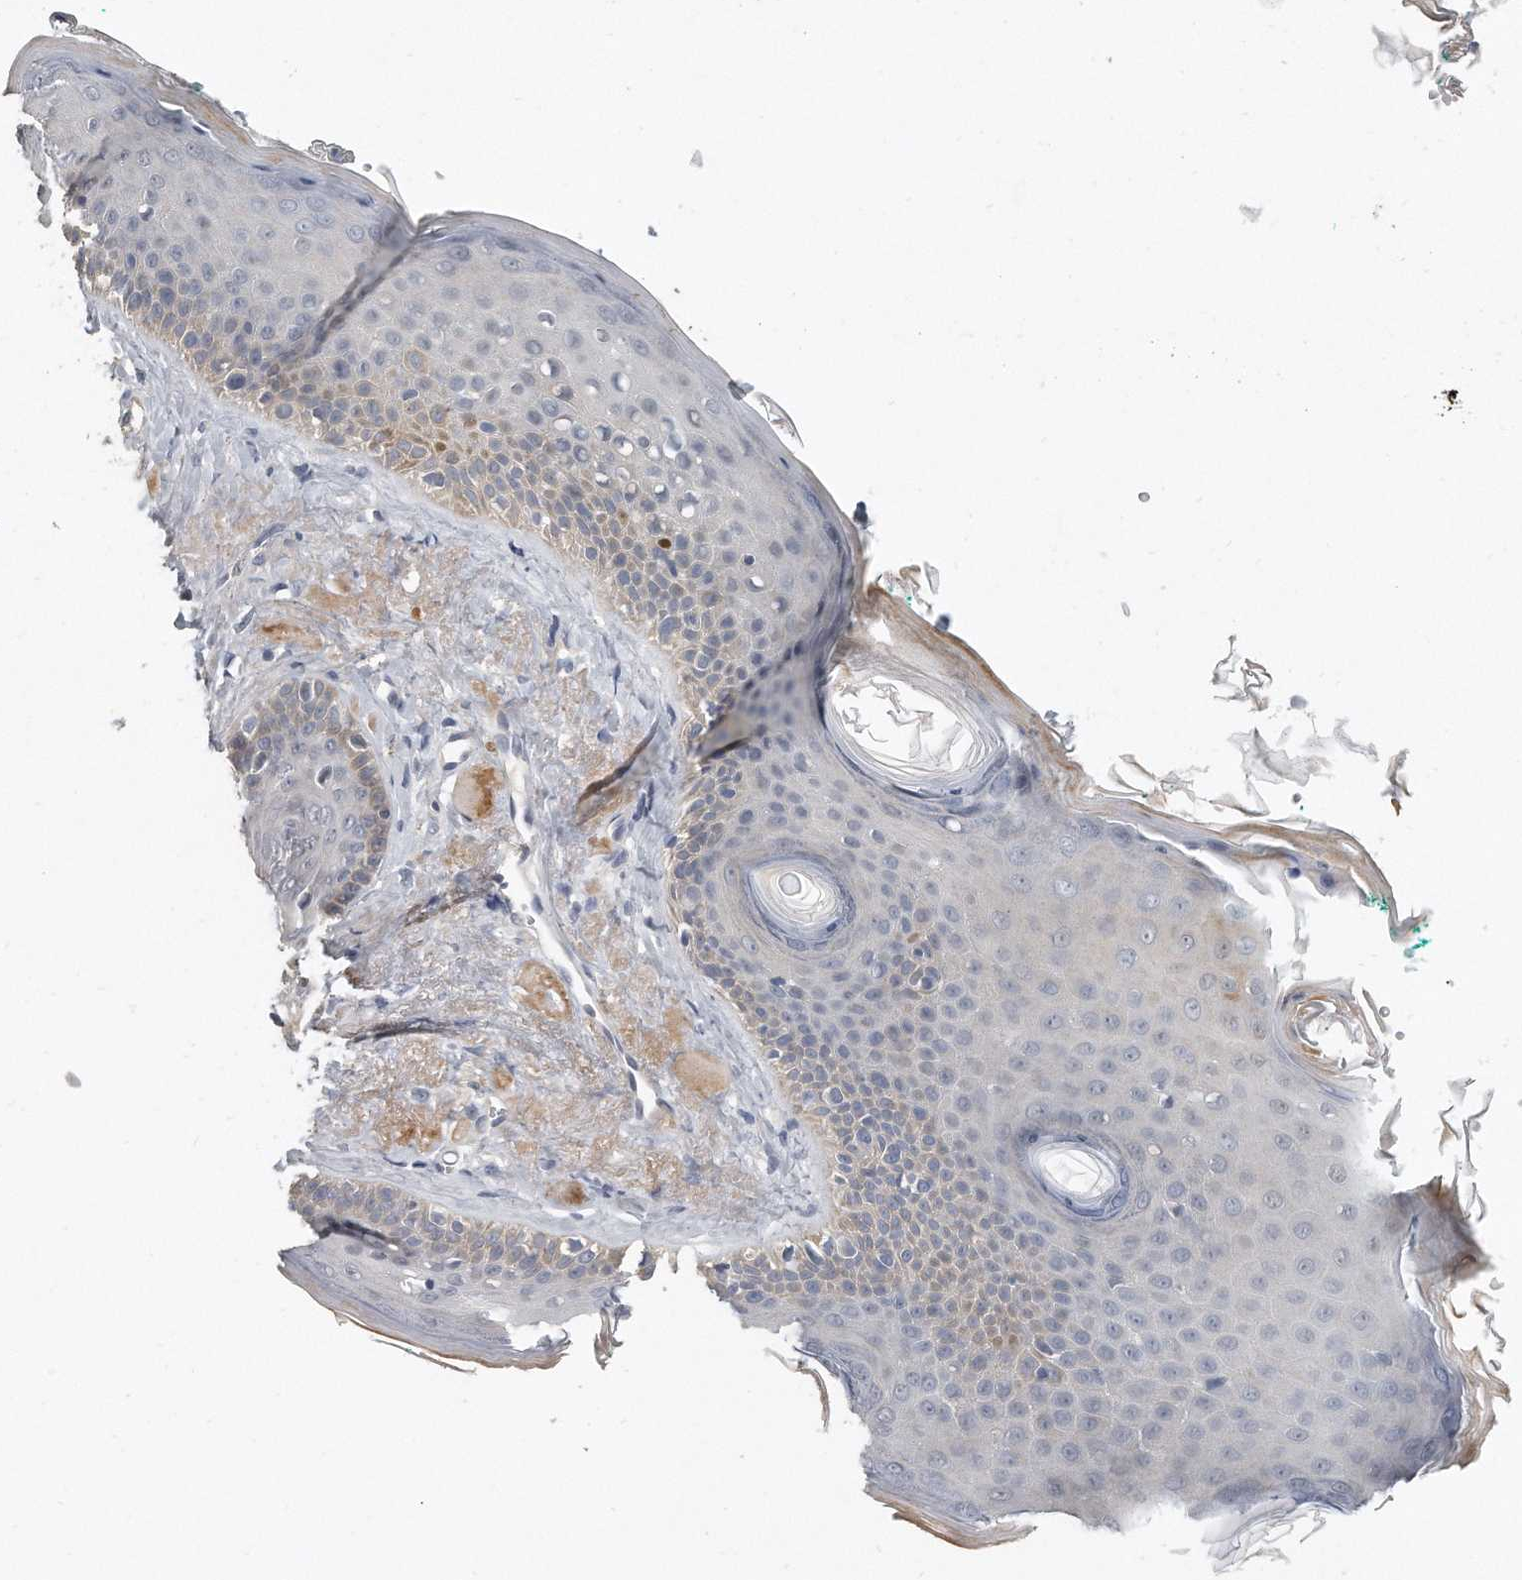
{"staining": {"intensity": "moderate", "quantity": "<25%", "location": "cytoplasmic/membranous"}, "tissue": "skin cancer", "cell_type": "Tumor cells", "image_type": "cancer", "snomed": [{"axis": "morphology", "description": "Basal cell carcinoma"}, {"axis": "topography", "description": "Skin"}], "caption": "There is low levels of moderate cytoplasmic/membranous staining in tumor cells of skin cancer (basal cell carcinoma), as demonstrated by immunohistochemical staining (brown color).", "gene": "KLHL7", "patient": {"sex": "male", "age": 62}}